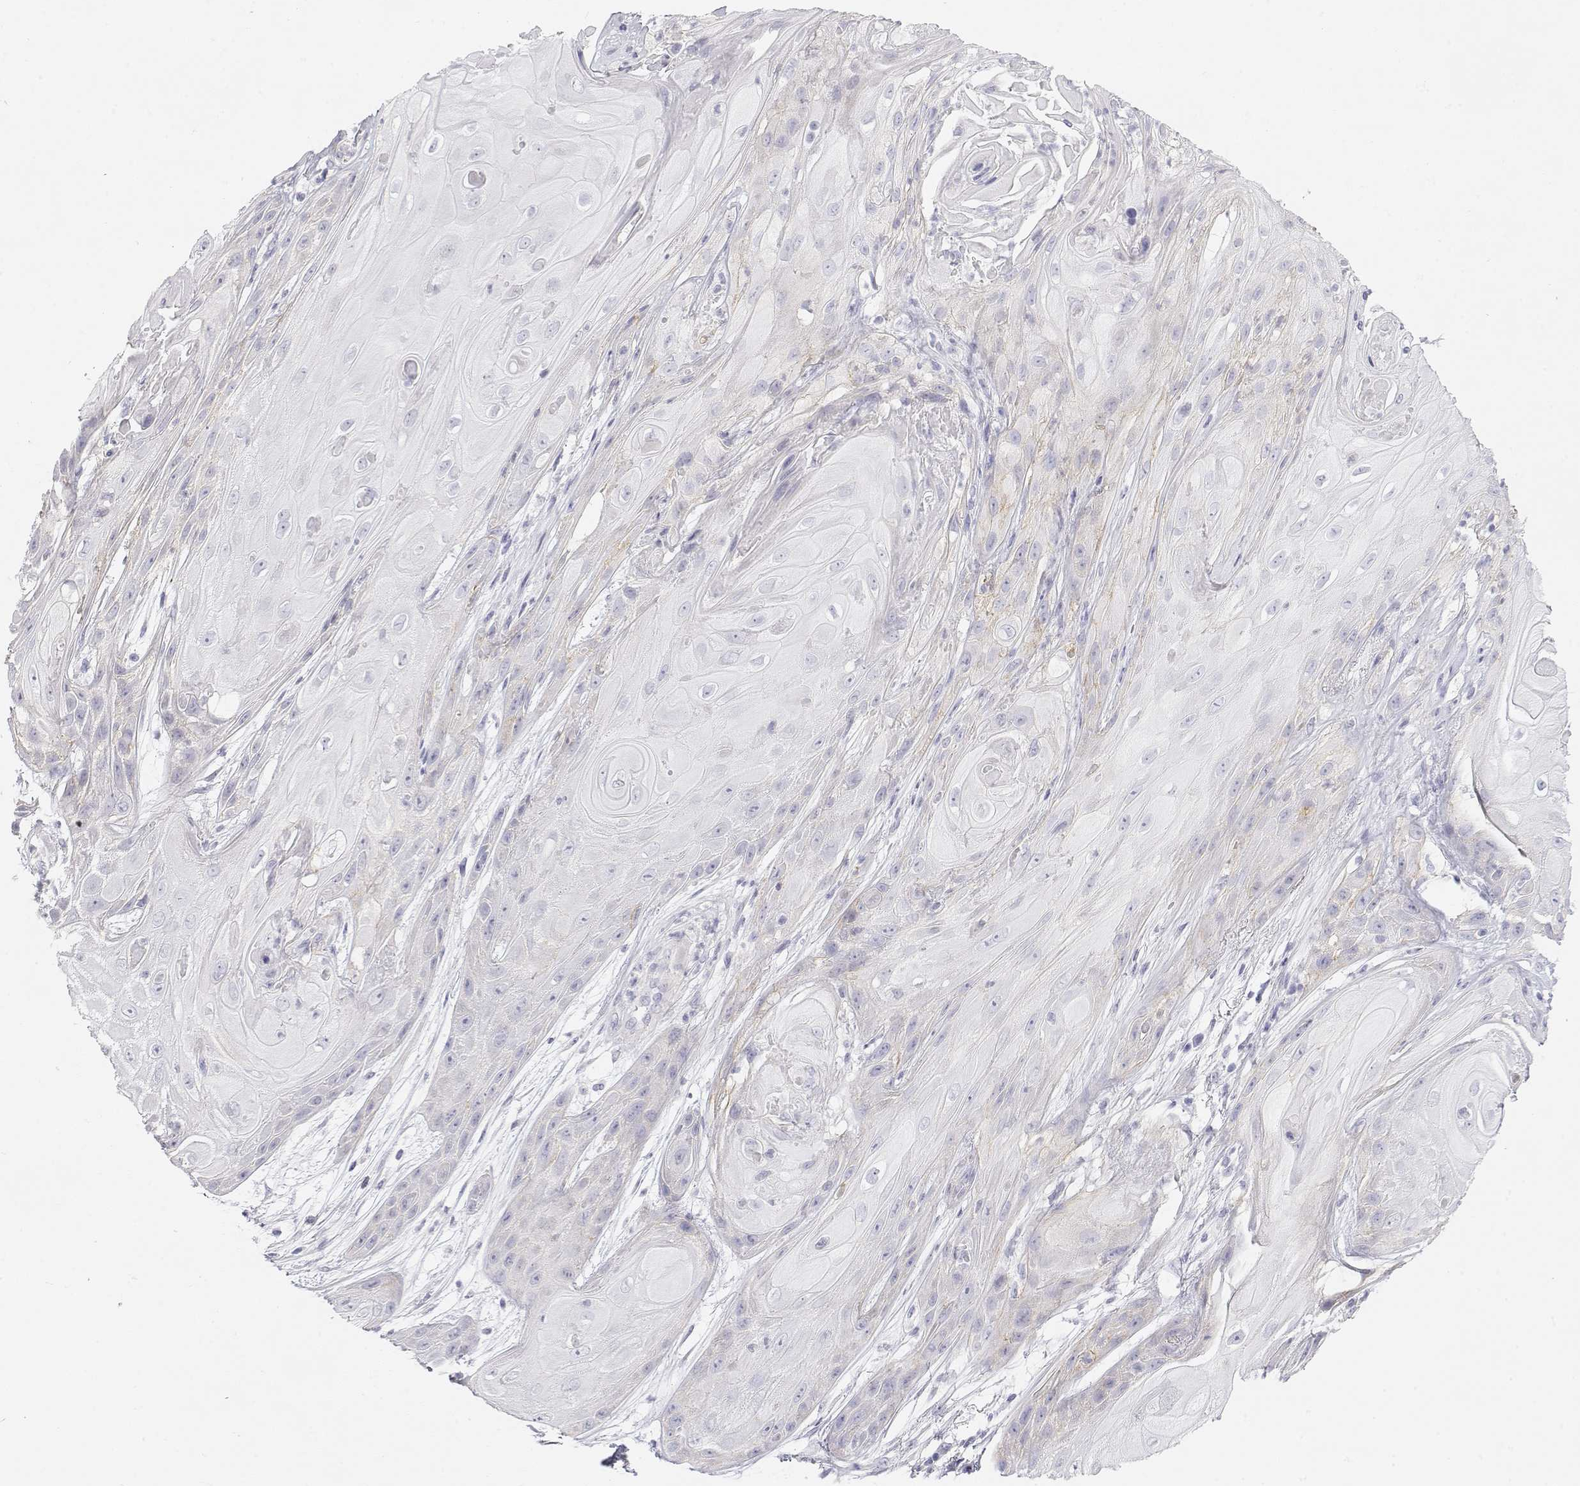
{"staining": {"intensity": "negative", "quantity": "none", "location": "none"}, "tissue": "skin cancer", "cell_type": "Tumor cells", "image_type": "cancer", "snomed": [{"axis": "morphology", "description": "Squamous cell carcinoma, NOS"}, {"axis": "topography", "description": "Skin"}], "caption": "High power microscopy histopathology image of an immunohistochemistry (IHC) micrograph of squamous cell carcinoma (skin), revealing no significant staining in tumor cells.", "gene": "MISP", "patient": {"sex": "male", "age": 62}}